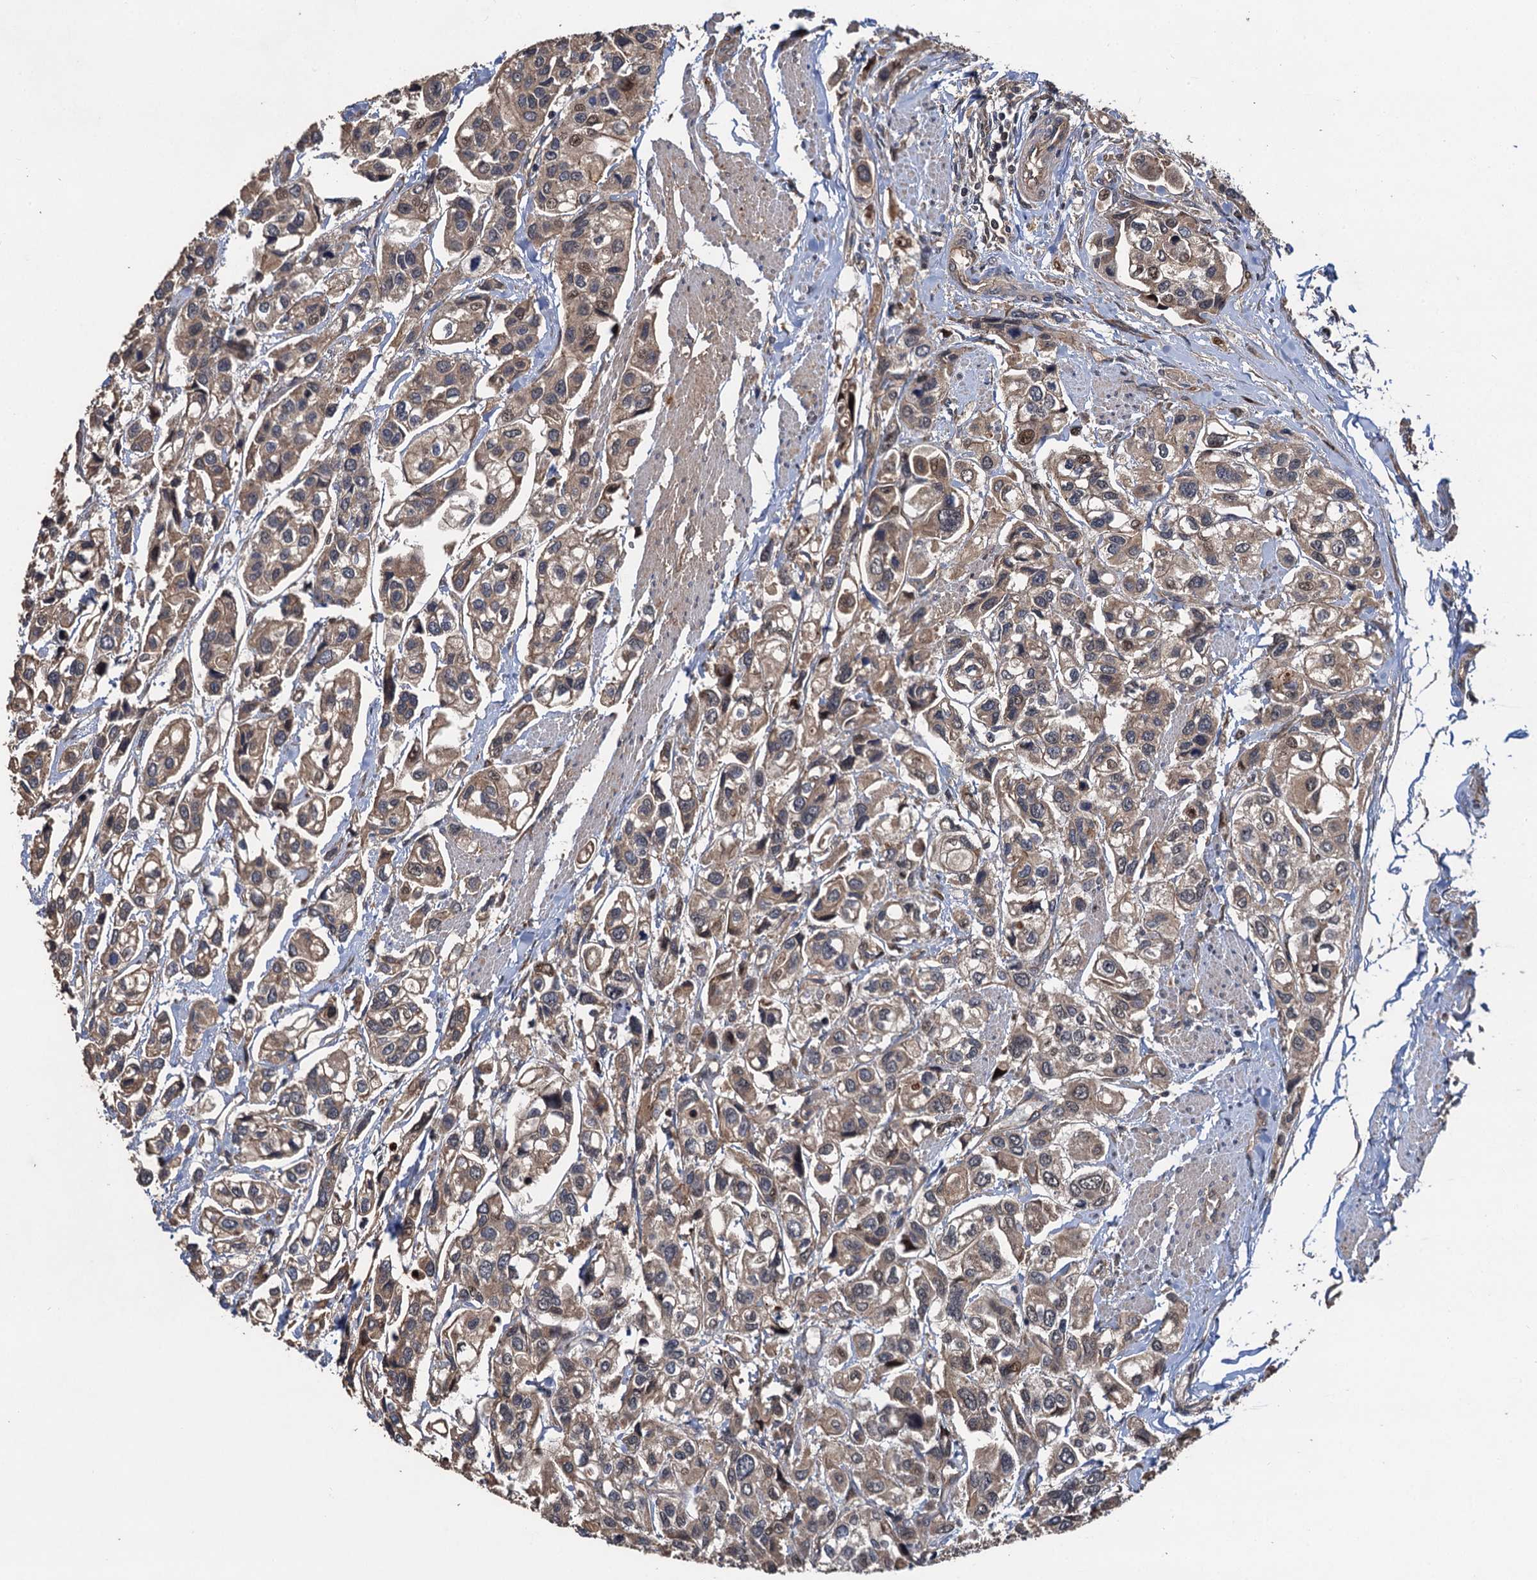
{"staining": {"intensity": "weak", "quantity": "25%-75%", "location": "cytoplasmic/membranous"}, "tissue": "urothelial cancer", "cell_type": "Tumor cells", "image_type": "cancer", "snomed": [{"axis": "morphology", "description": "Urothelial carcinoma, High grade"}, {"axis": "topography", "description": "Urinary bladder"}], "caption": "About 25%-75% of tumor cells in urothelial cancer display weak cytoplasmic/membranous protein positivity as visualized by brown immunohistochemical staining.", "gene": "TMEM39B", "patient": {"sex": "male", "age": 67}}